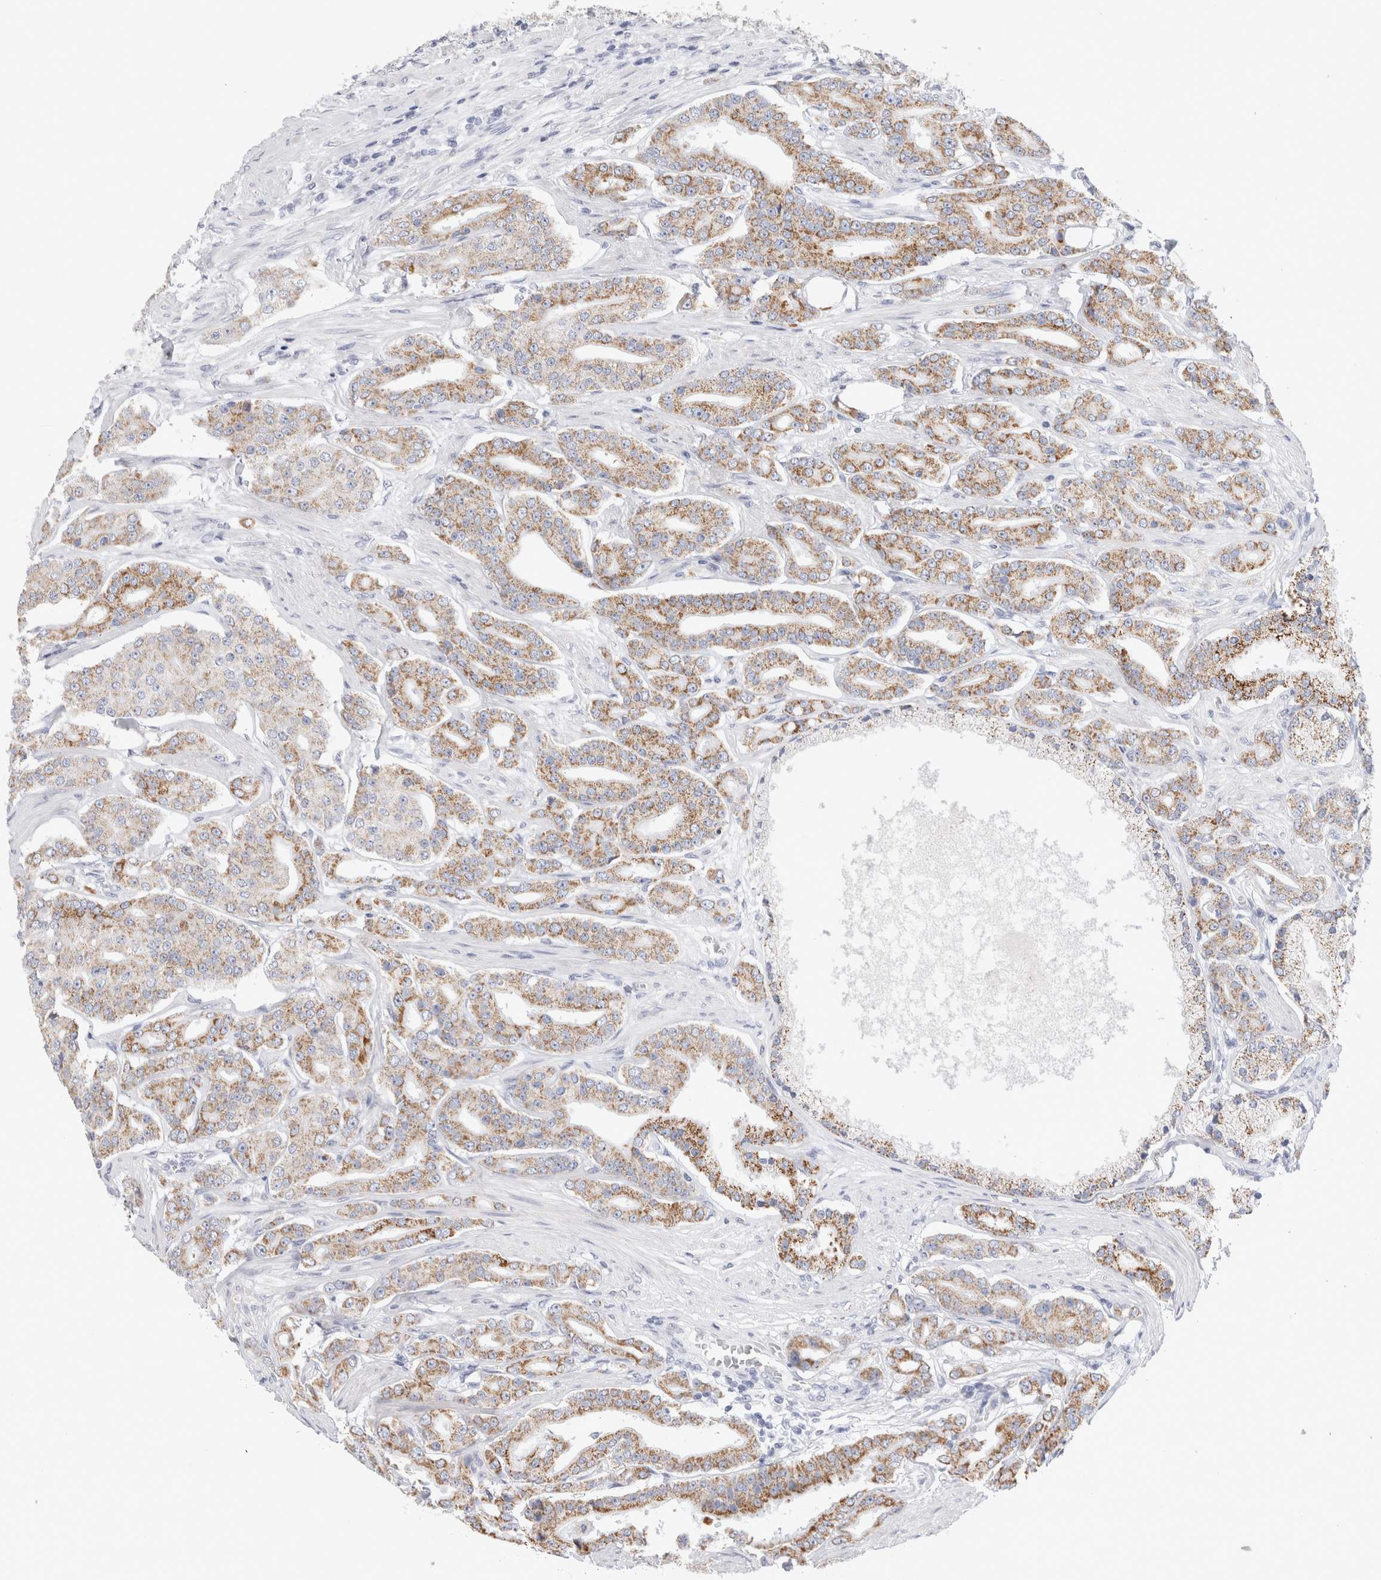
{"staining": {"intensity": "moderate", "quantity": ">75%", "location": "cytoplasmic/membranous"}, "tissue": "prostate cancer", "cell_type": "Tumor cells", "image_type": "cancer", "snomed": [{"axis": "morphology", "description": "Adenocarcinoma, High grade"}, {"axis": "topography", "description": "Prostate"}], "caption": "The micrograph demonstrates staining of prostate cancer (adenocarcinoma (high-grade)), revealing moderate cytoplasmic/membranous protein staining (brown color) within tumor cells. (DAB IHC, brown staining for protein, blue staining for nuclei).", "gene": "ECHDC2", "patient": {"sex": "male", "age": 71}}